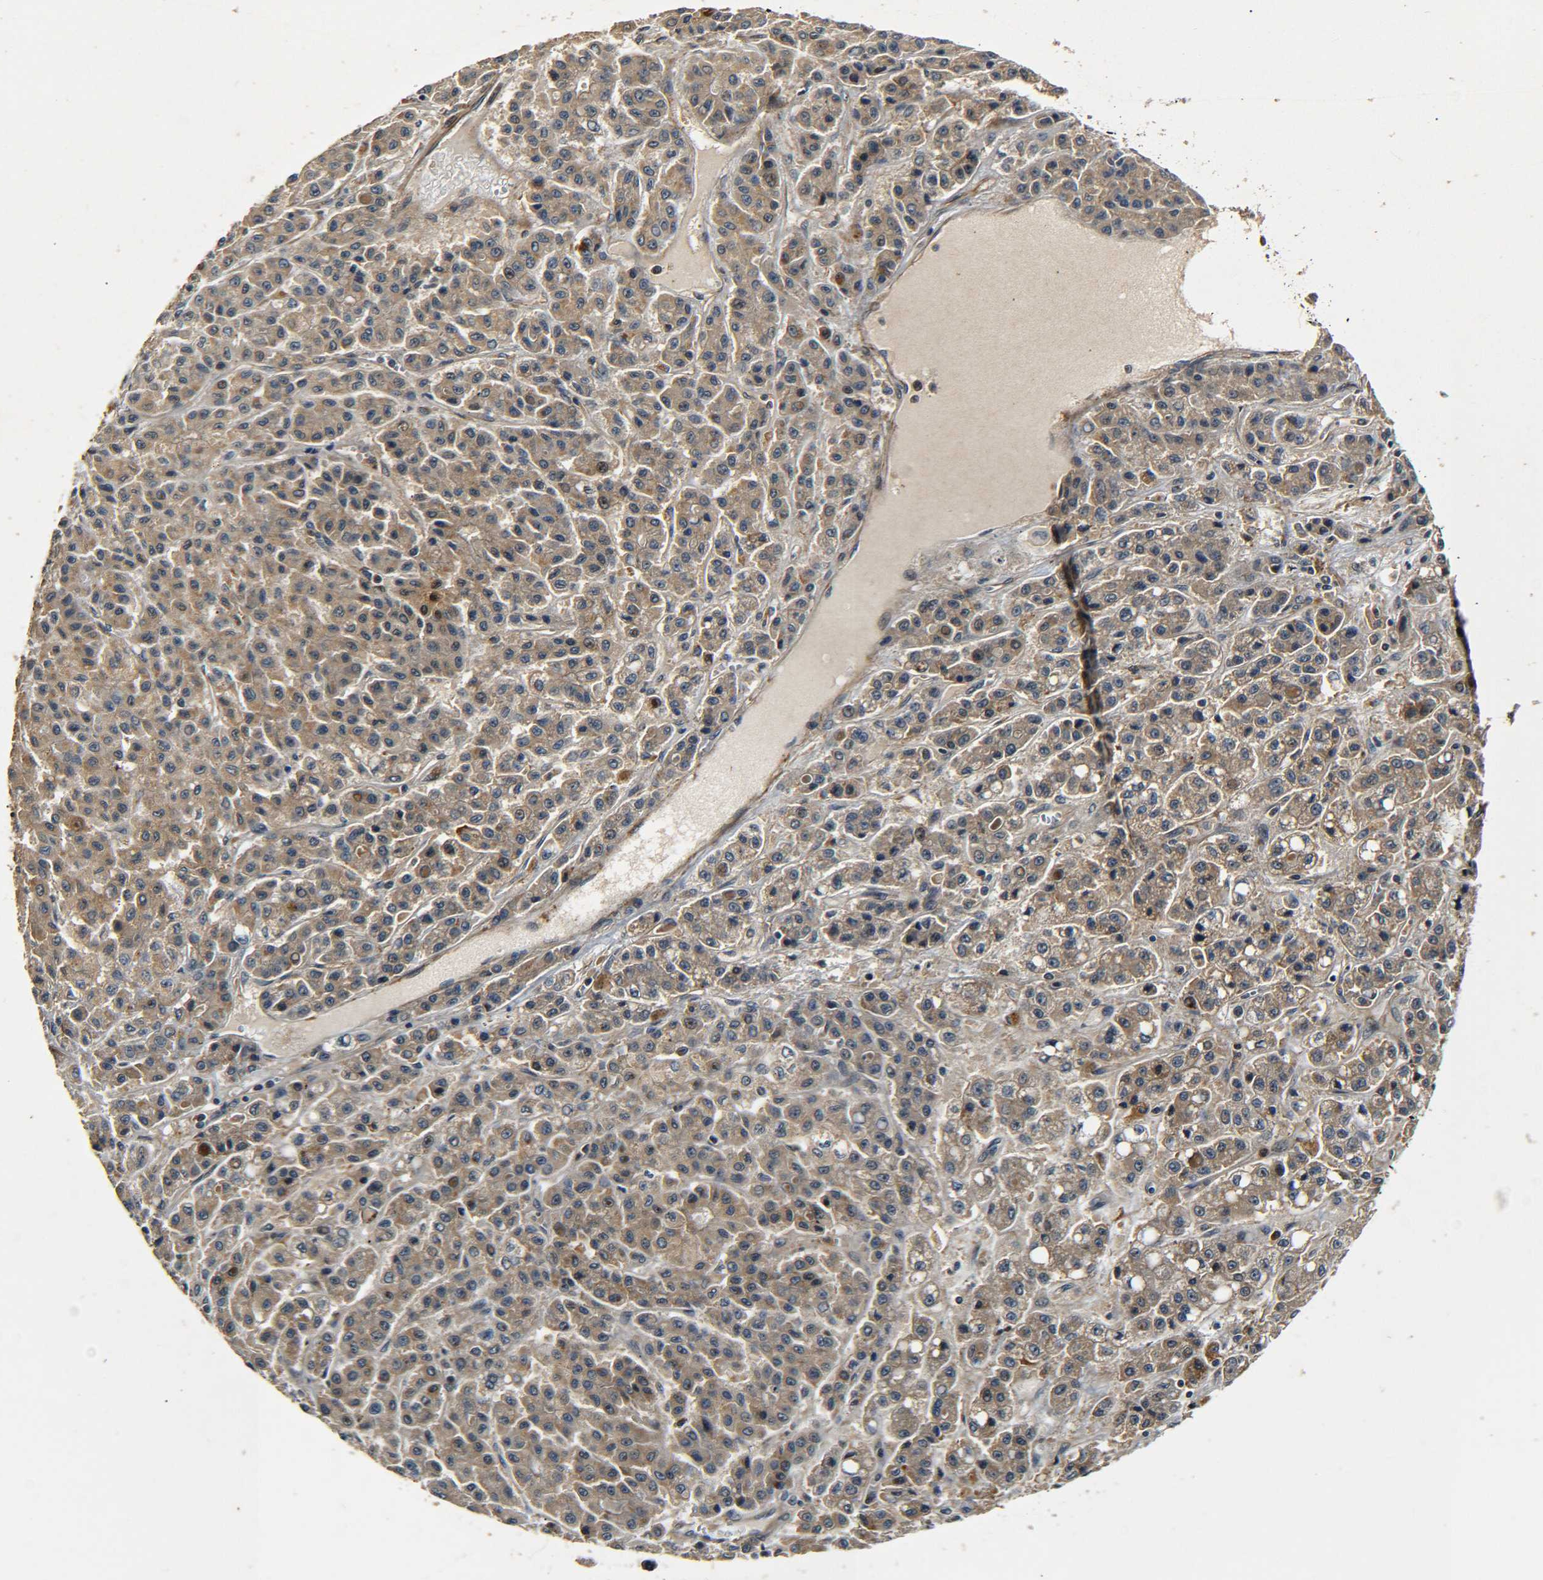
{"staining": {"intensity": "moderate", "quantity": ">75%", "location": "cytoplasmic/membranous"}, "tissue": "liver cancer", "cell_type": "Tumor cells", "image_type": "cancer", "snomed": [{"axis": "morphology", "description": "Carcinoma, Hepatocellular, NOS"}, {"axis": "topography", "description": "Liver"}], "caption": "Immunohistochemistry (IHC) of hepatocellular carcinoma (liver) displays medium levels of moderate cytoplasmic/membranous positivity in about >75% of tumor cells.", "gene": "MEIS1", "patient": {"sex": "male", "age": 70}}